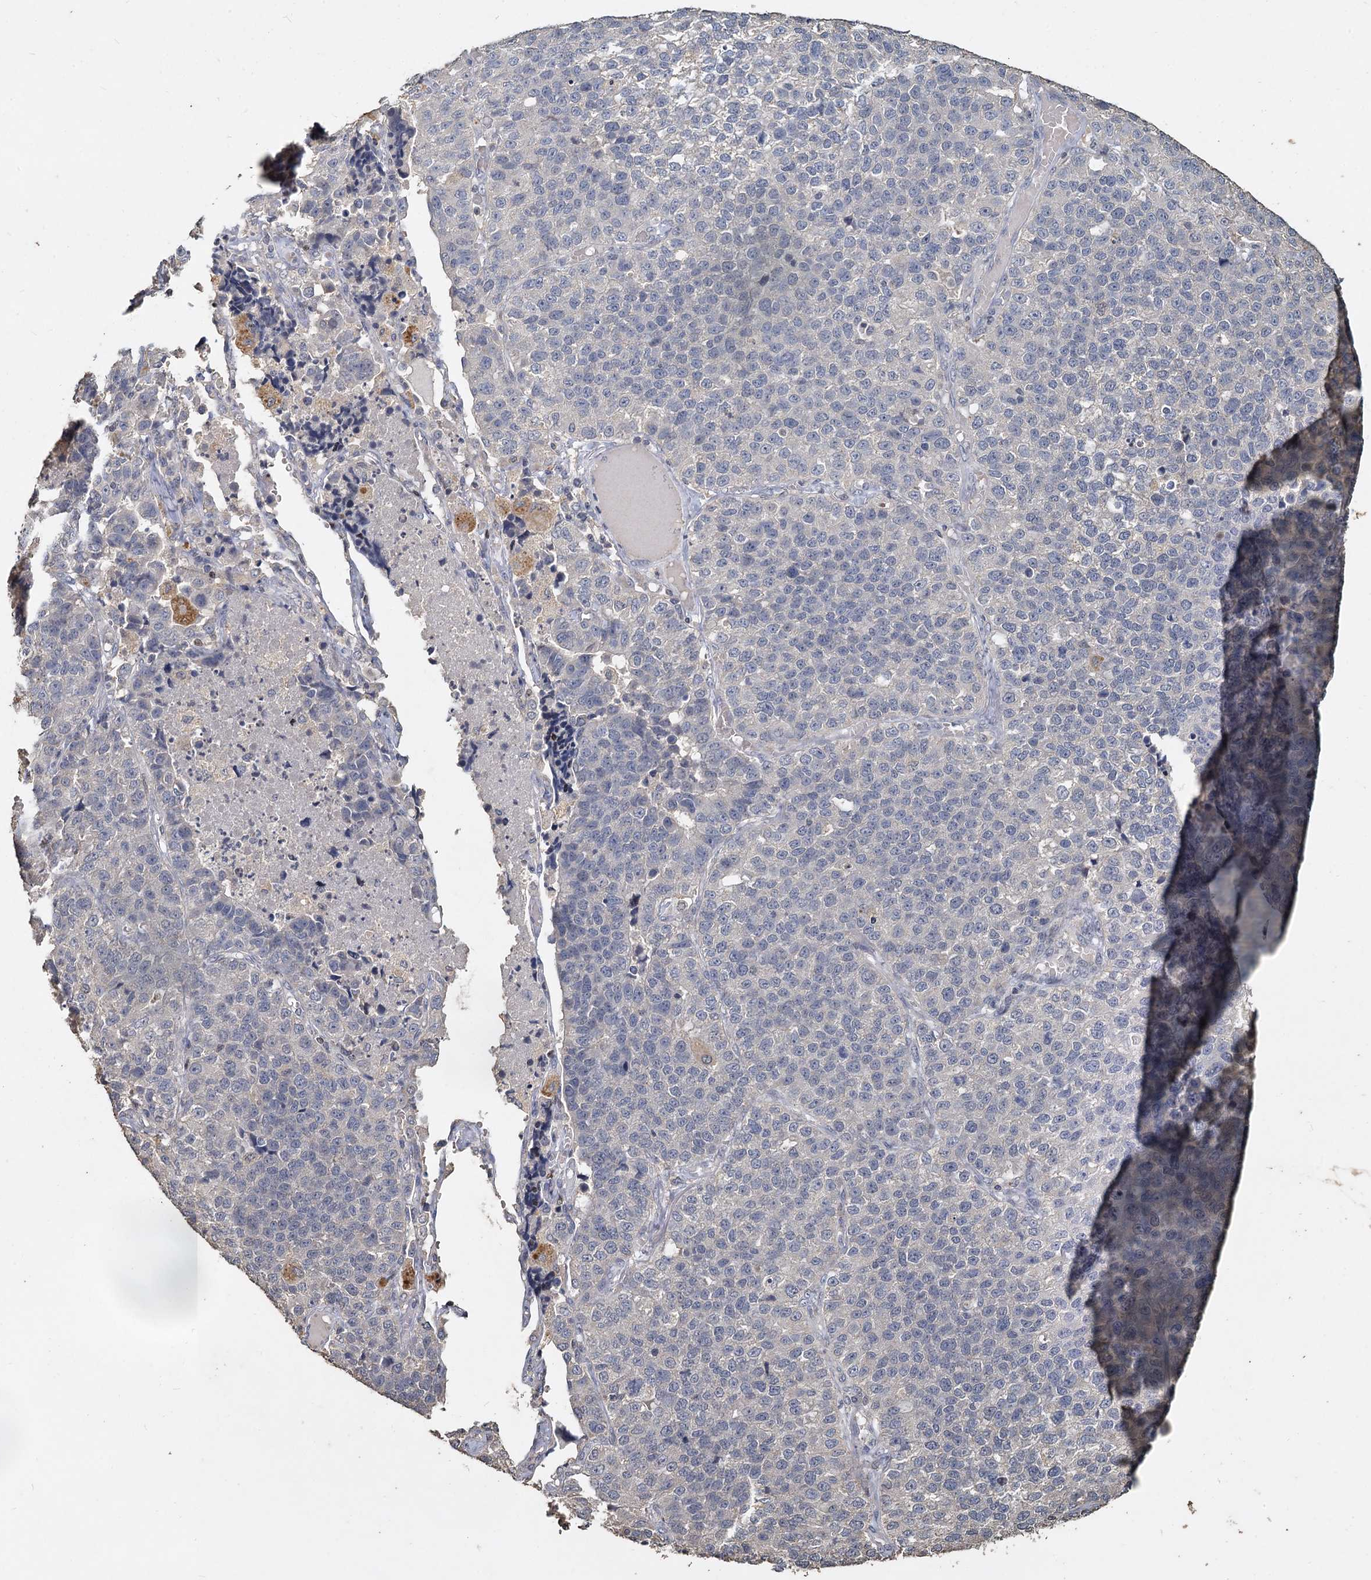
{"staining": {"intensity": "negative", "quantity": "none", "location": "none"}, "tissue": "lung cancer", "cell_type": "Tumor cells", "image_type": "cancer", "snomed": [{"axis": "morphology", "description": "Adenocarcinoma, NOS"}, {"axis": "topography", "description": "Lung"}], "caption": "A histopathology image of adenocarcinoma (lung) stained for a protein shows no brown staining in tumor cells.", "gene": "CCDC61", "patient": {"sex": "male", "age": 49}}